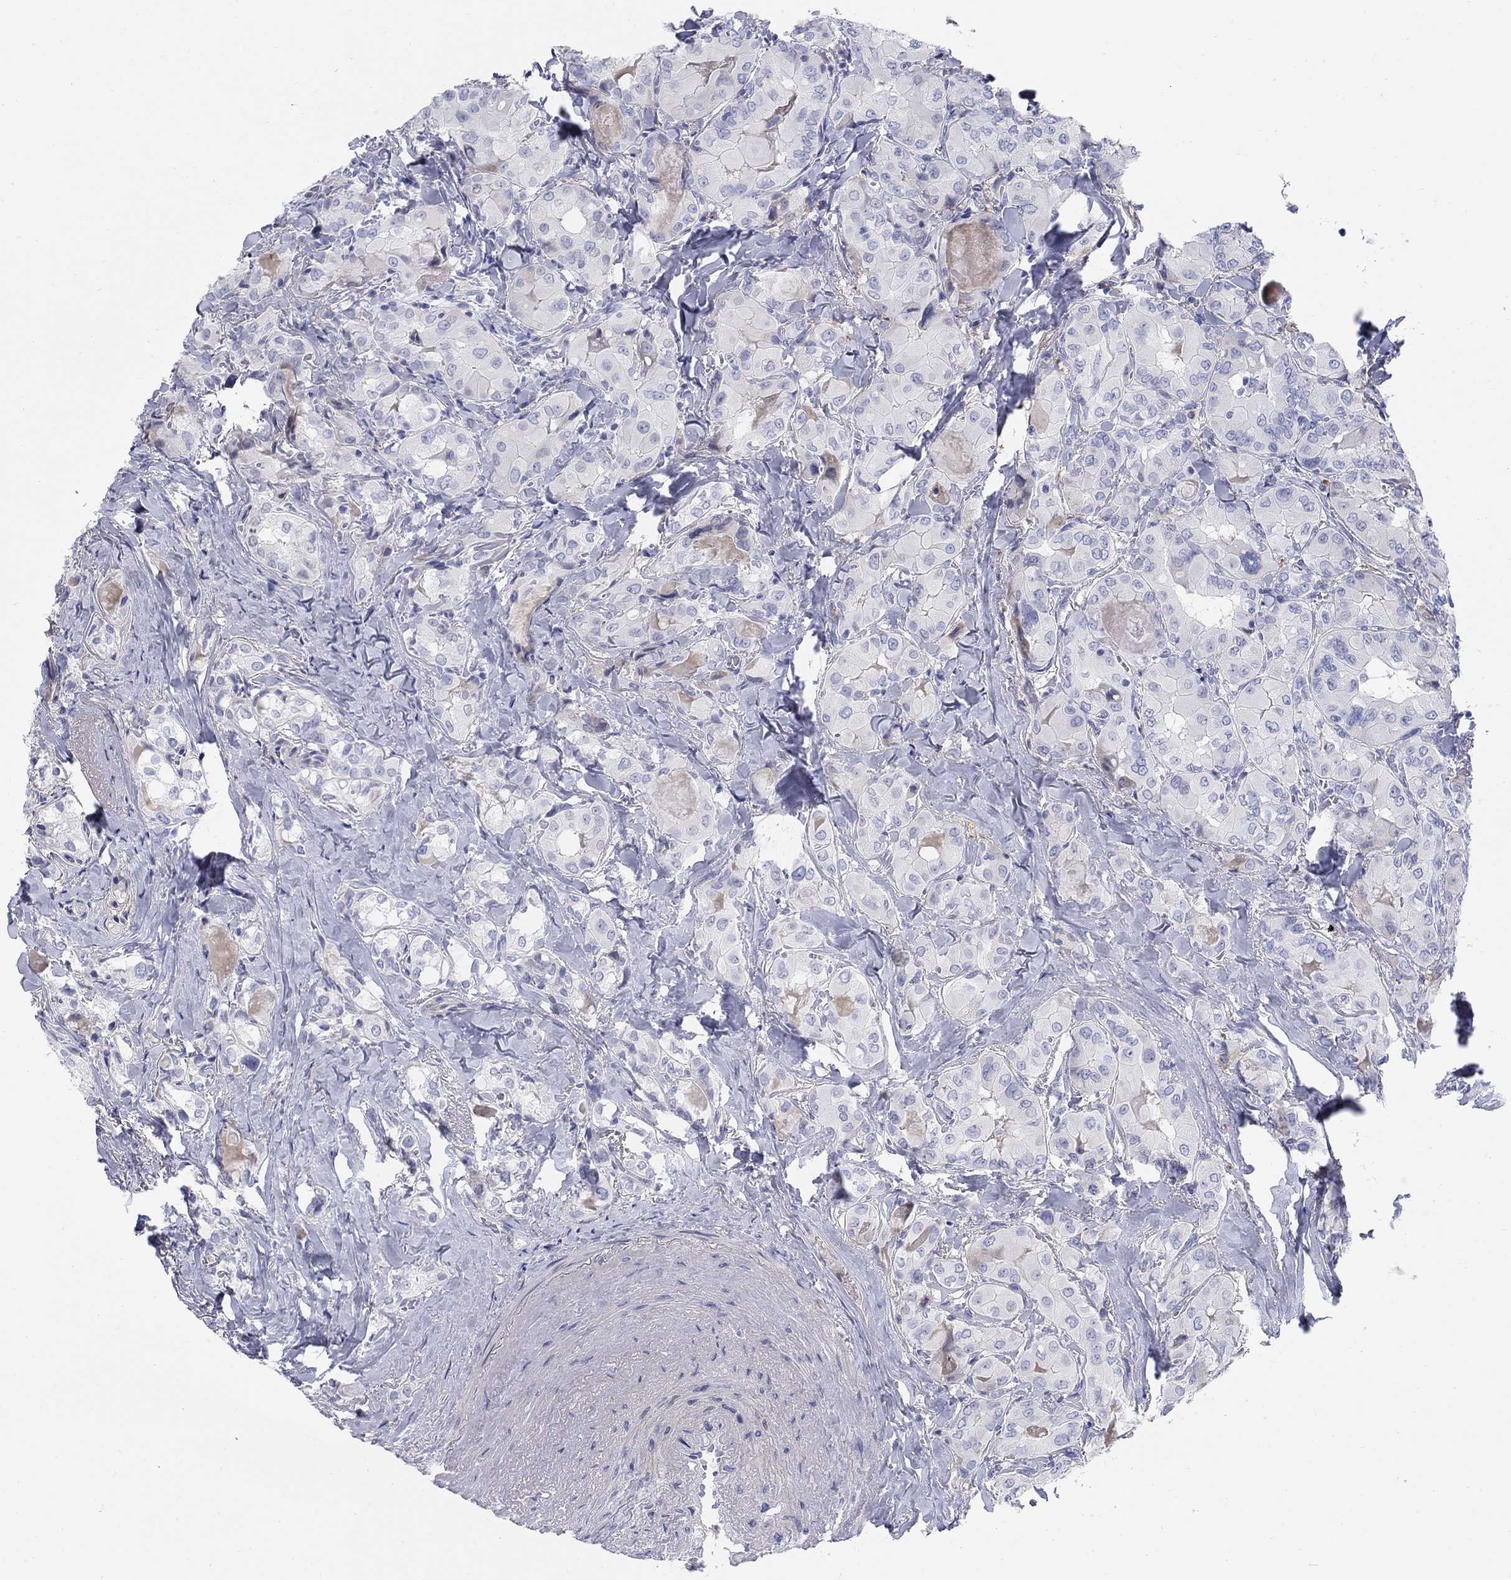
{"staining": {"intensity": "negative", "quantity": "none", "location": "none"}, "tissue": "thyroid cancer", "cell_type": "Tumor cells", "image_type": "cancer", "snomed": [{"axis": "morphology", "description": "Normal tissue, NOS"}, {"axis": "morphology", "description": "Papillary adenocarcinoma, NOS"}, {"axis": "topography", "description": "Thyroid gland"}], "caption": "Immunohistochemical staining of thyroid cancer (papillary adenocarcinoma) displays no significant expression in tumor cells.", "gene": "HEATR4", "patient": {"sex": "female", "age": 66}}